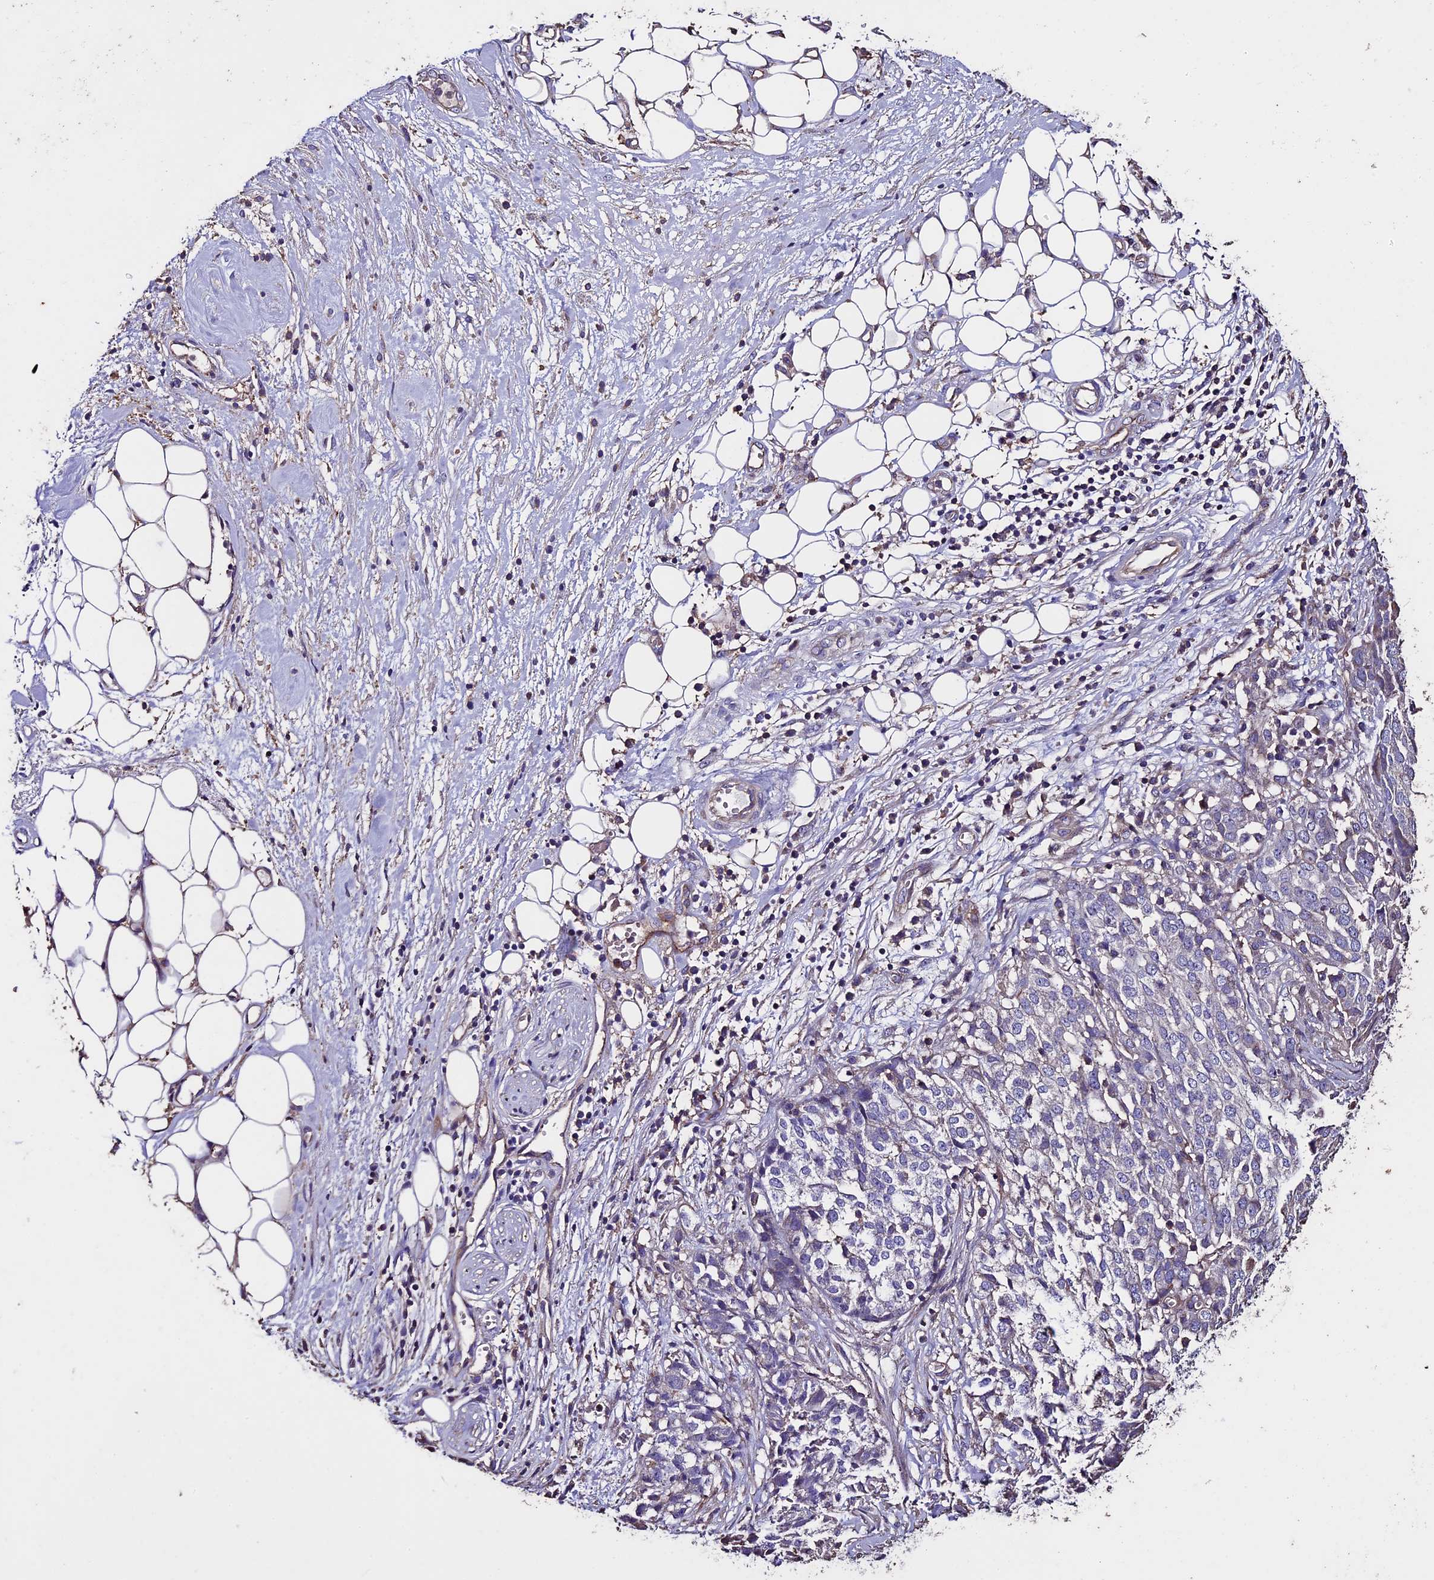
{"staining": {"intensity": "negative", "quantity": "none", "location": "none"}, "tissue": "ovarian cancer", "cell_type": "Tumor cells", "image_type": "cancer", "snomed": [{"axis": "morphology", "description": "Cystadenocarcinoma, serous, NOS"}, {"axis": "topography", "description": "Soft tissue"}, {"axis": "topography", "description": "Ovary"}], "caption": "IHC histopathology image of neoplastic tissue: ovarian cancer stained with DAB (3,3'-diaminobenzidine) displays no significant protein staining in tumor cells.", "gene": "USB1", "patient": {"sex": "female", "age": 57}}